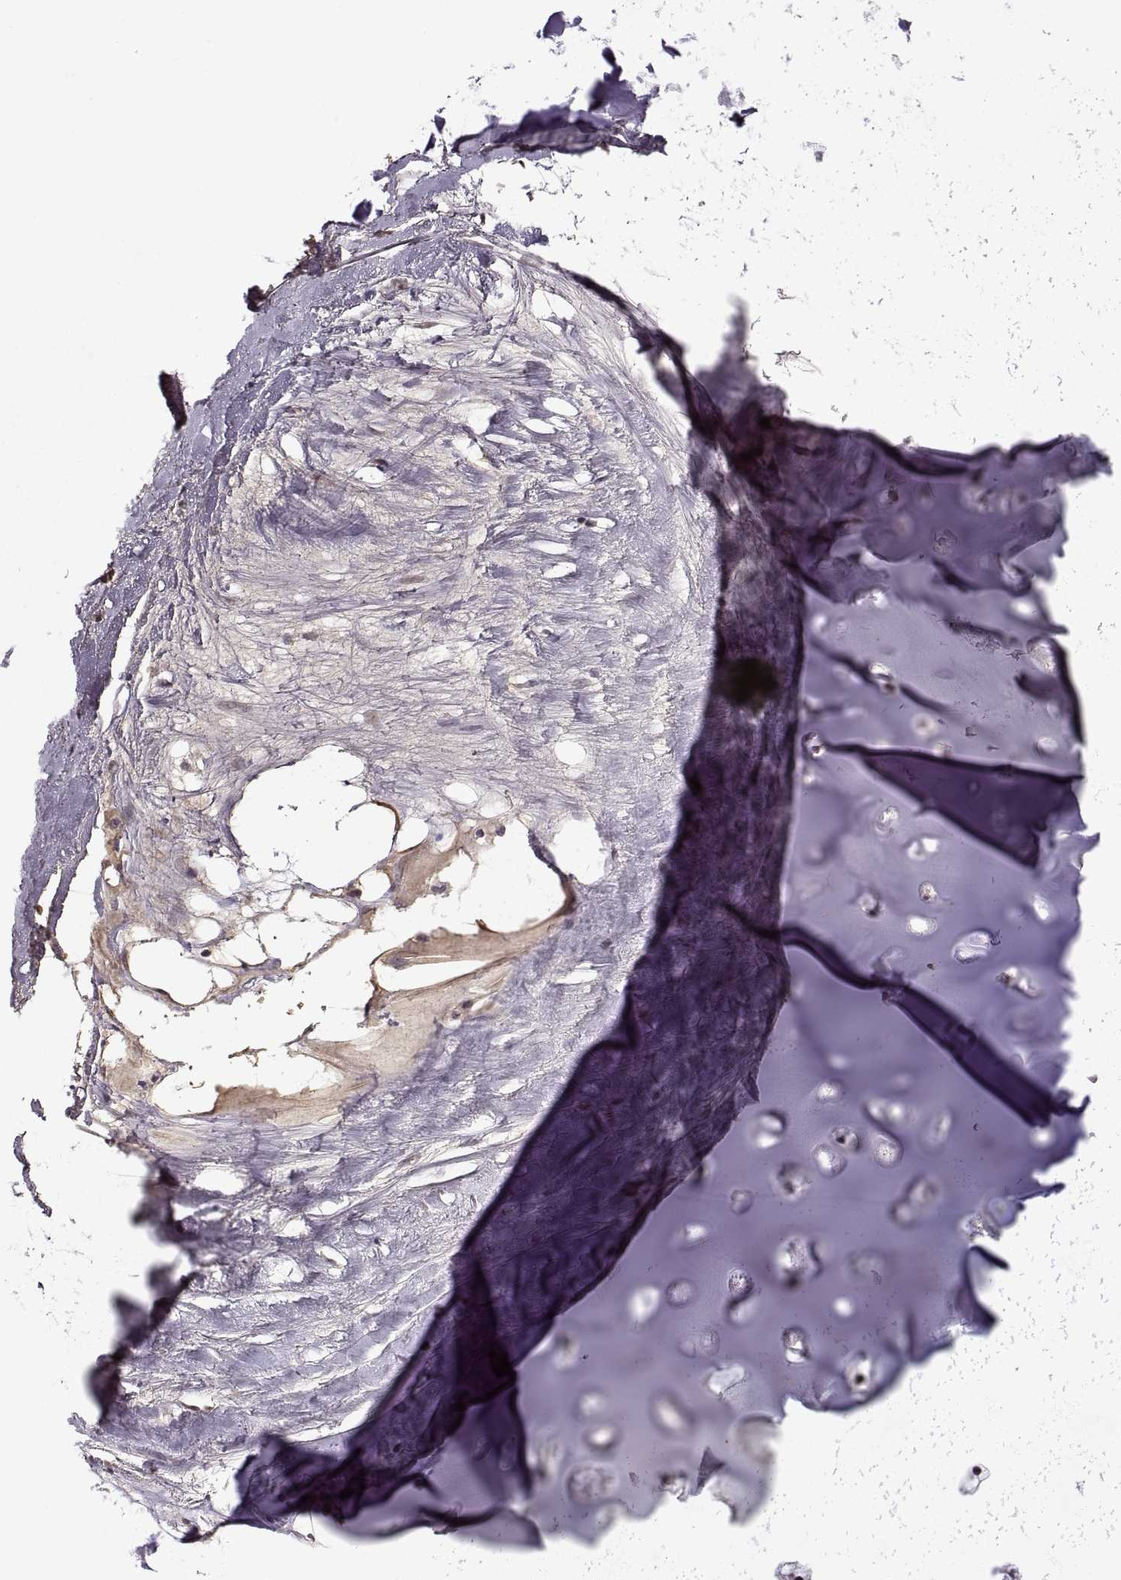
{"staining": {"intensity": "negative", "quantity": "none", "location": "none"}, "tissue": "adipose tissue", "cell_type": "Adipocytes", "image_type": "normal", "snomed": [{"axis": "morphology", "description": "Normal tissue, NOS"}, {"axis": "morphology", "description": "Squamous cell carcinoma, NOS"}, {"axis": "topography", "description": "Cartilage tissue"}, {"axis": "topography", "description": "Lung"}], "caption": "A histopathology image of human adipose tissue is negative for staining in adipocytes. (DAB IHC visualized using brightfield microscopy, high magnification).", "gene": "PALS1", "patient": {"sex": "male", "age": 66}}